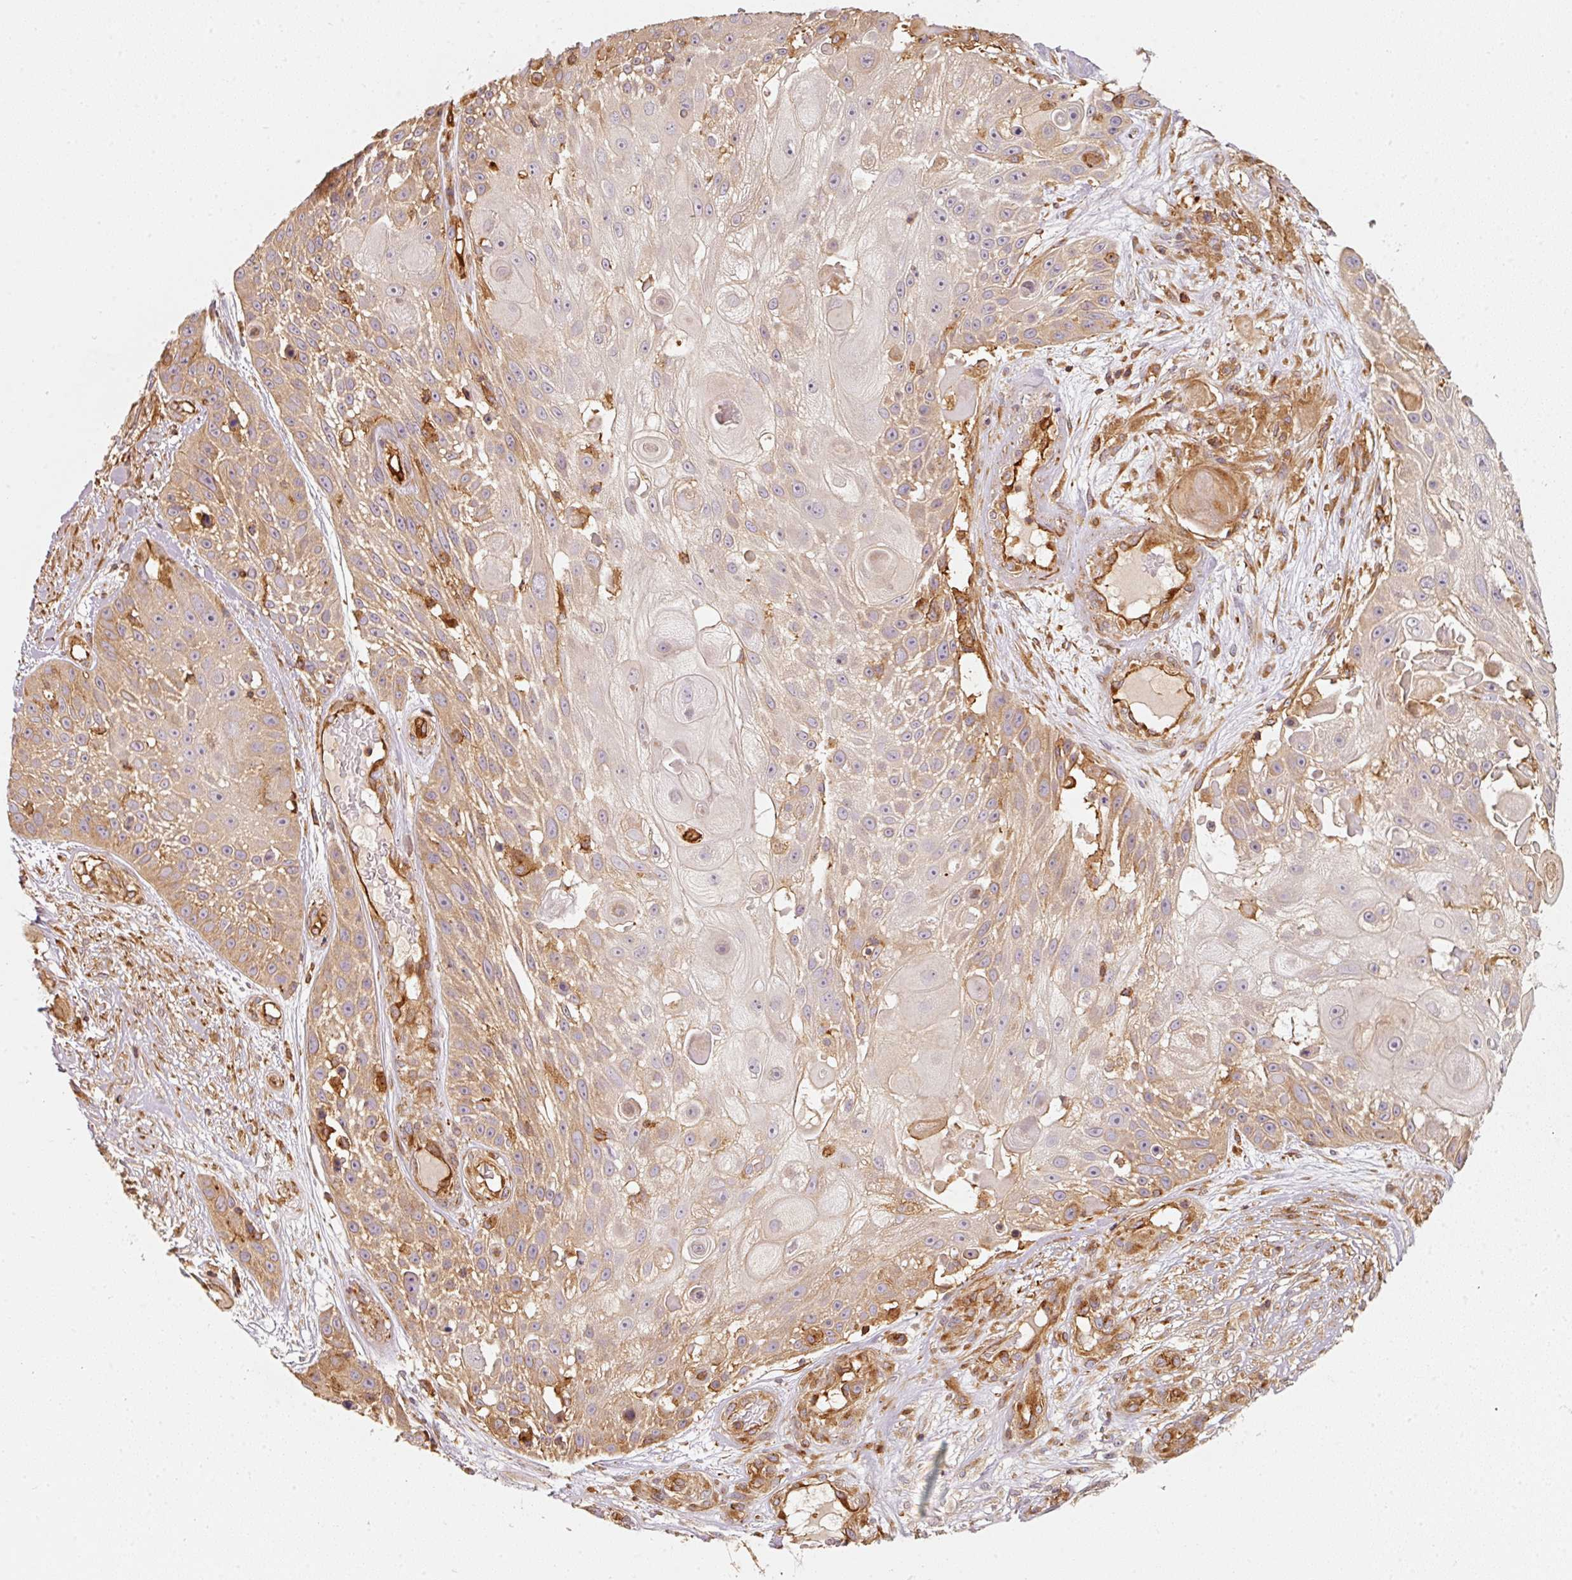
{"staining": {"intensity": "moderate", "quantity": "25%-75%", "location": "cytoplasmic/membranous"}, "tissue": "skin cancer", "cell_type": "Tumor cells", "image_type": "cancer", "snomed": [{"axis": "morphology", "description": "Squamous cell carcinoma, NOS"}, {"axis": "topography", "description": "Skin"}], "caption": "Brown immunohistochemical staining in human skin cancer exhibits moderate cytoplasmic/membranous positivity in about 25%-75% of tumor cells.", "gene": "IQGAP2", "patient": {"sex": "female", "age": 86}}